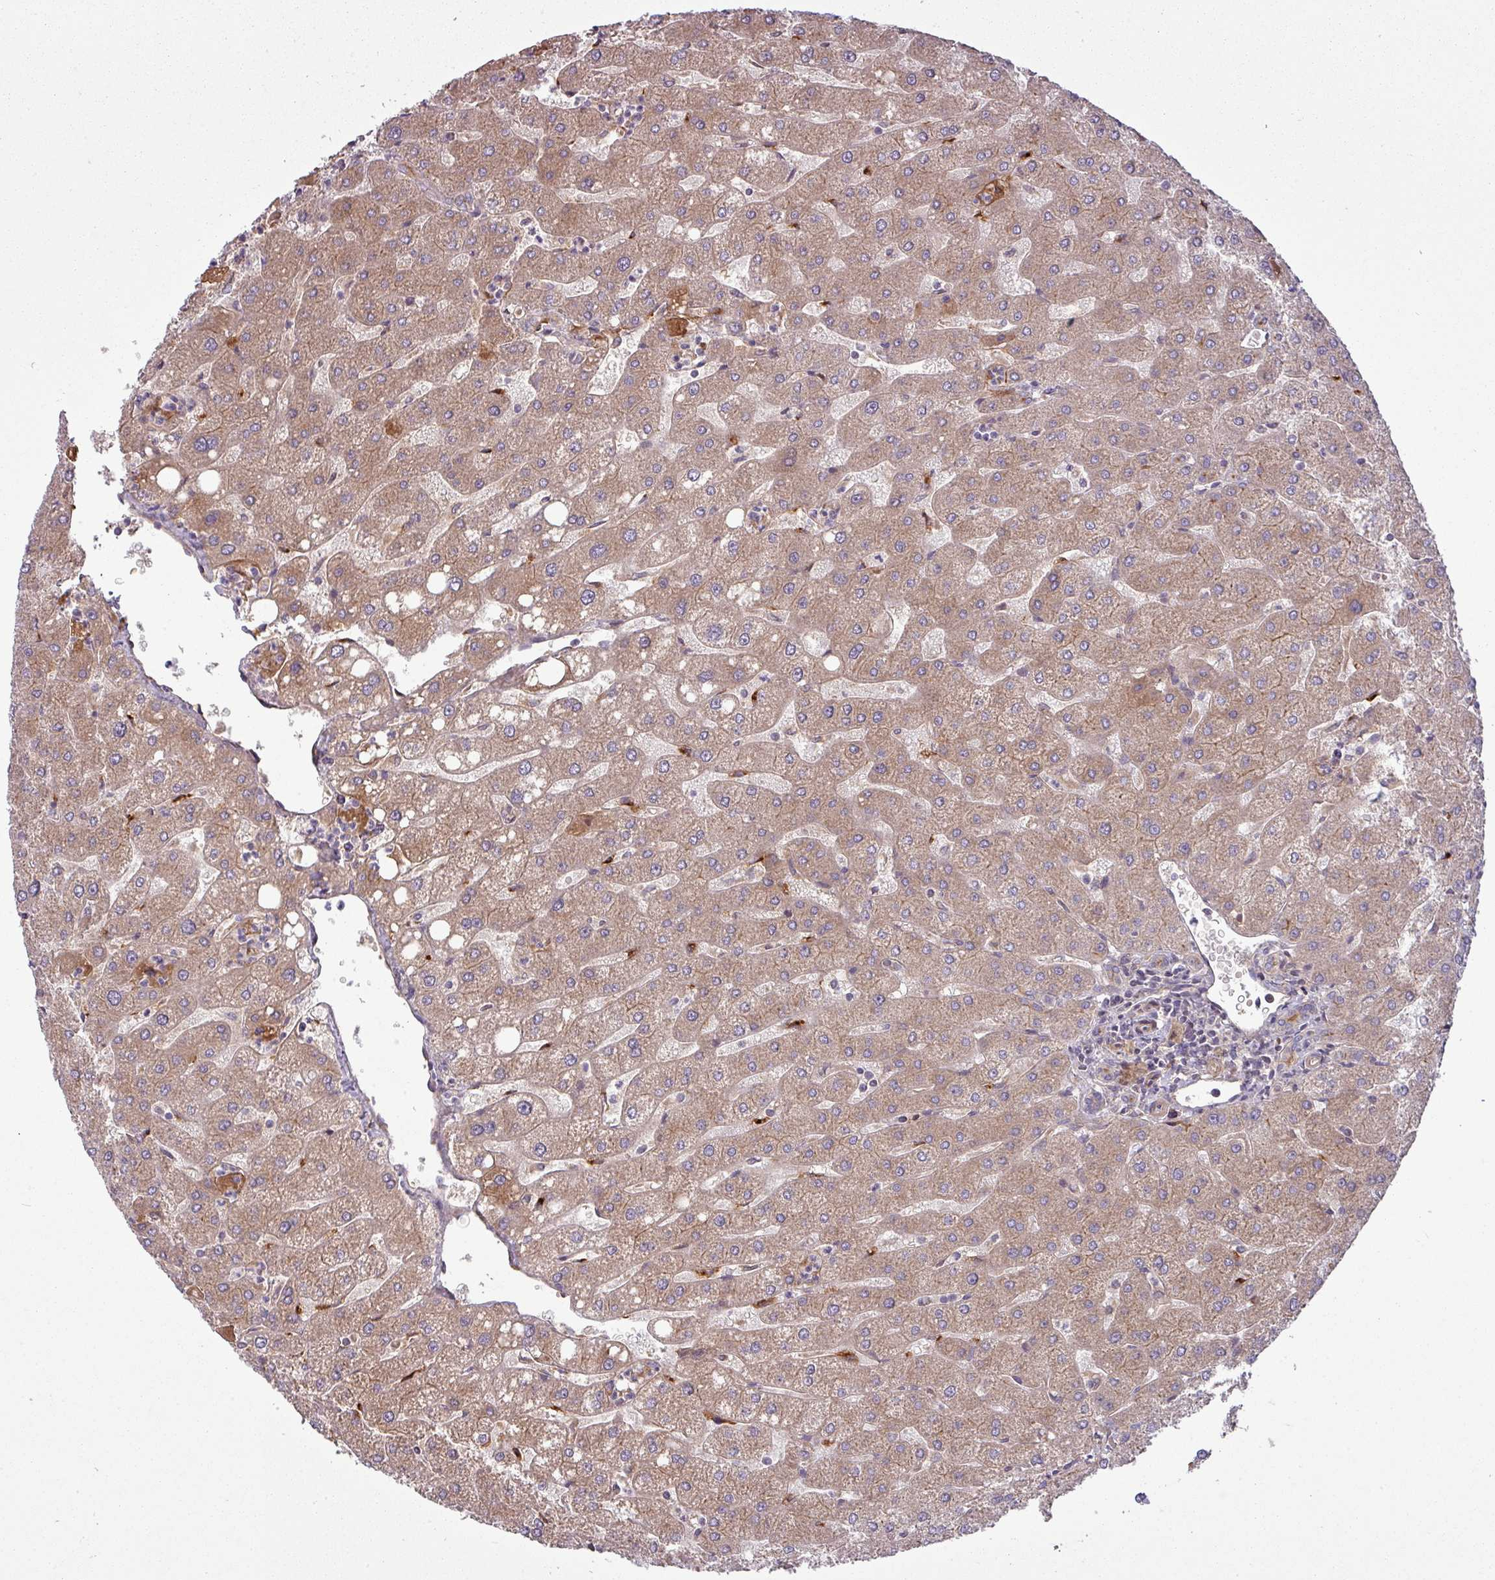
{"staining": {"intensity": "weak", "quantity": "<25%", "location": "cytoplasmic/membranous"}, "tissue": "liver", "cell_type": "Cholangiocytes", "image_type": "normal", "snomed": [{"axis": "morphology", "description": "Normal tissue, NOS"}, {"axis": "topography", "description": "Liver"}], "caption": "Immunohistochemical staining of normal human liver exhibits no significant expression in cholangiocytes.", "gene": "SNRNP25", "patient": {"sex": "male", "age": 67}}